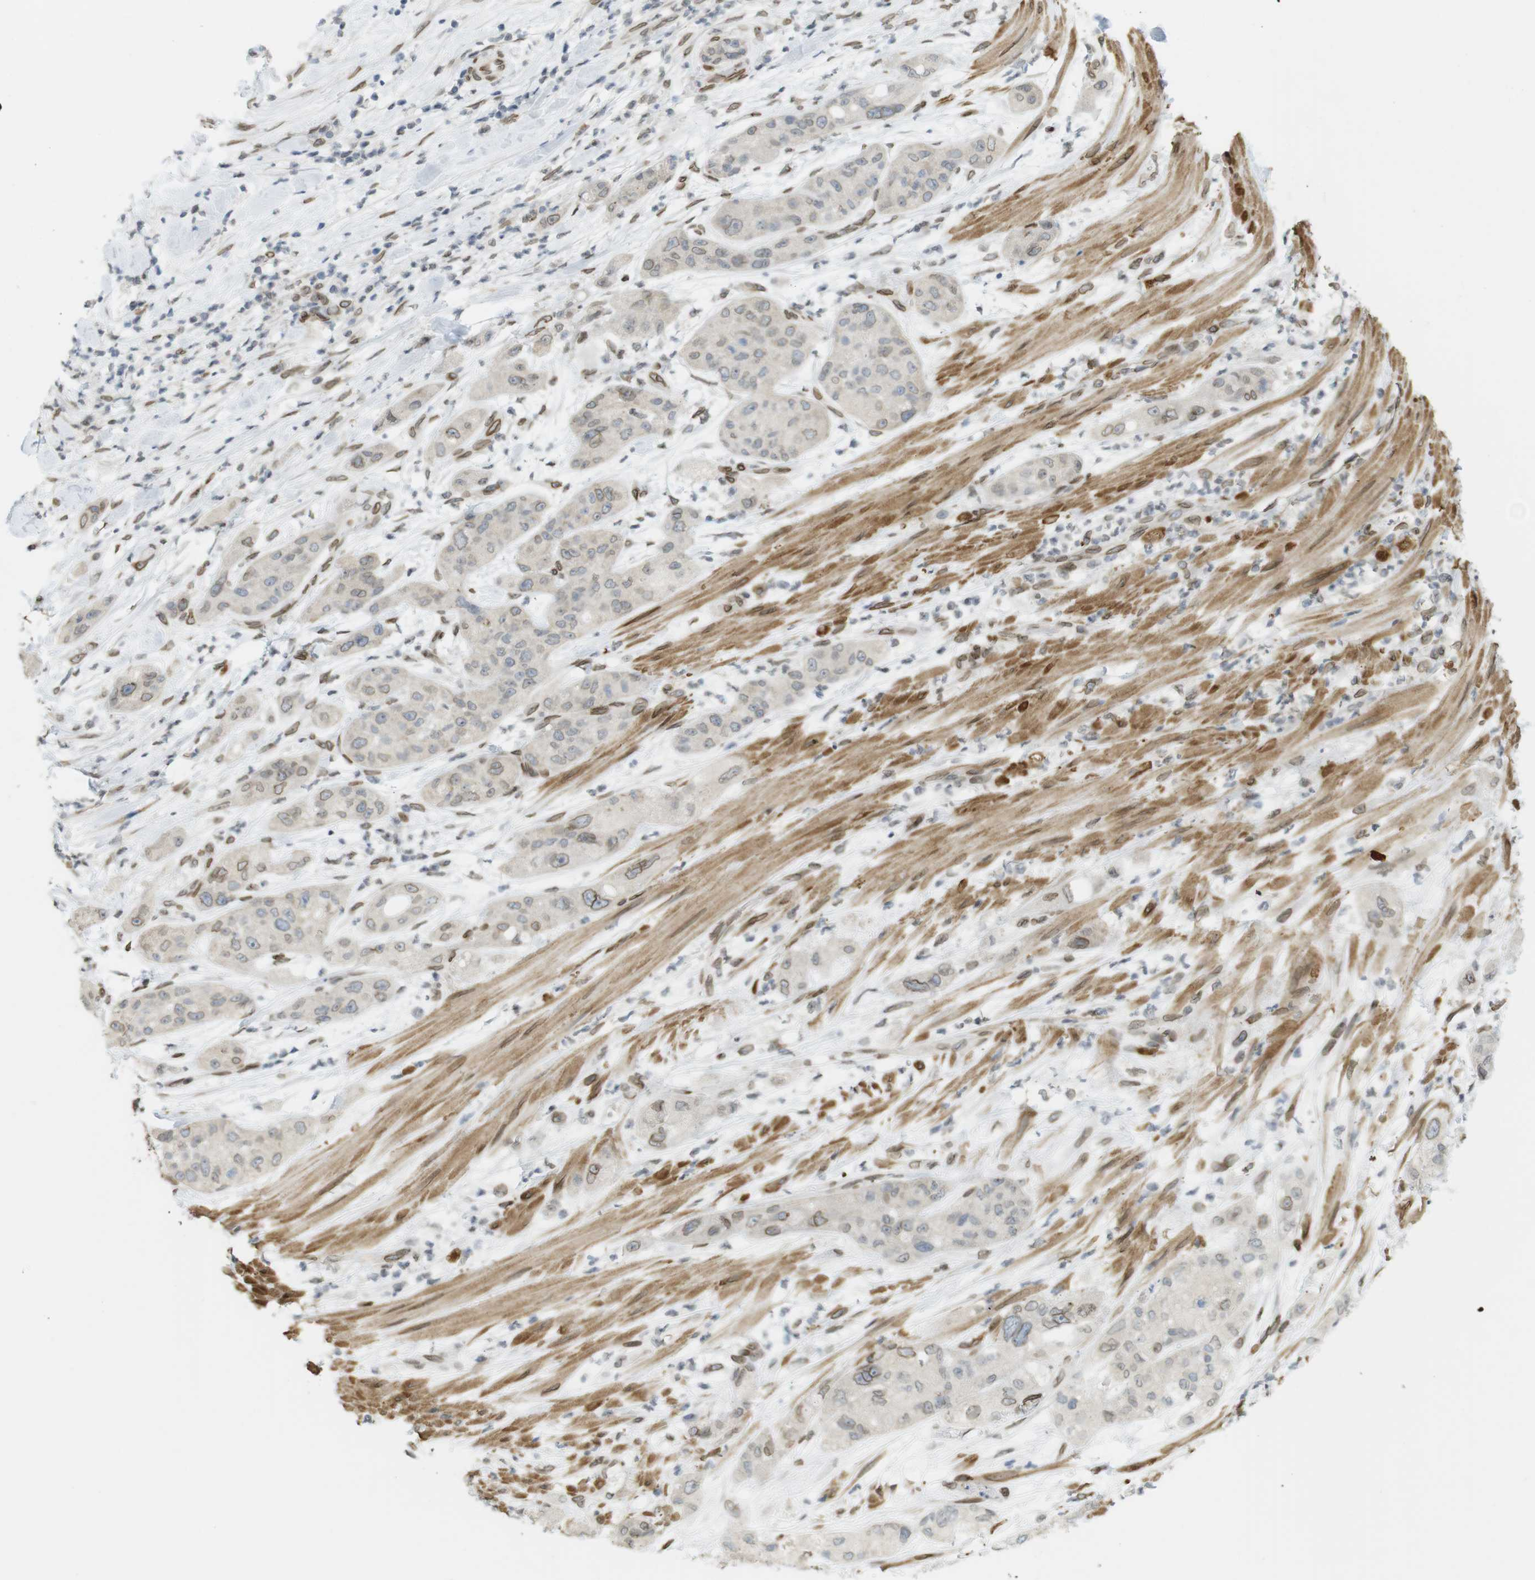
{"staining": {"intensity": "weak", "quantity": ">75%", "location": "cytoplasmic/membranous,nuclear"}, "tissue": "pancreatic cancer", "cell_type": "Tumor cells", "image_type": "cancer", "snomed": [{"axis": "morphology", "description": "Adenocarcinoma, NOS"}, {"axis": "topography", "description": "Pancreas"}], "caption": "About >75% of tumor cells in human pancreatic cancer (adenocarcinoma) demonstrate weak cytoplasmic/membranous and nuclear protein staining as visualized by brown immunohistochemical staining.", "gene": "ARL6IP6", "patient": {"sex": "female", "age": 78}}